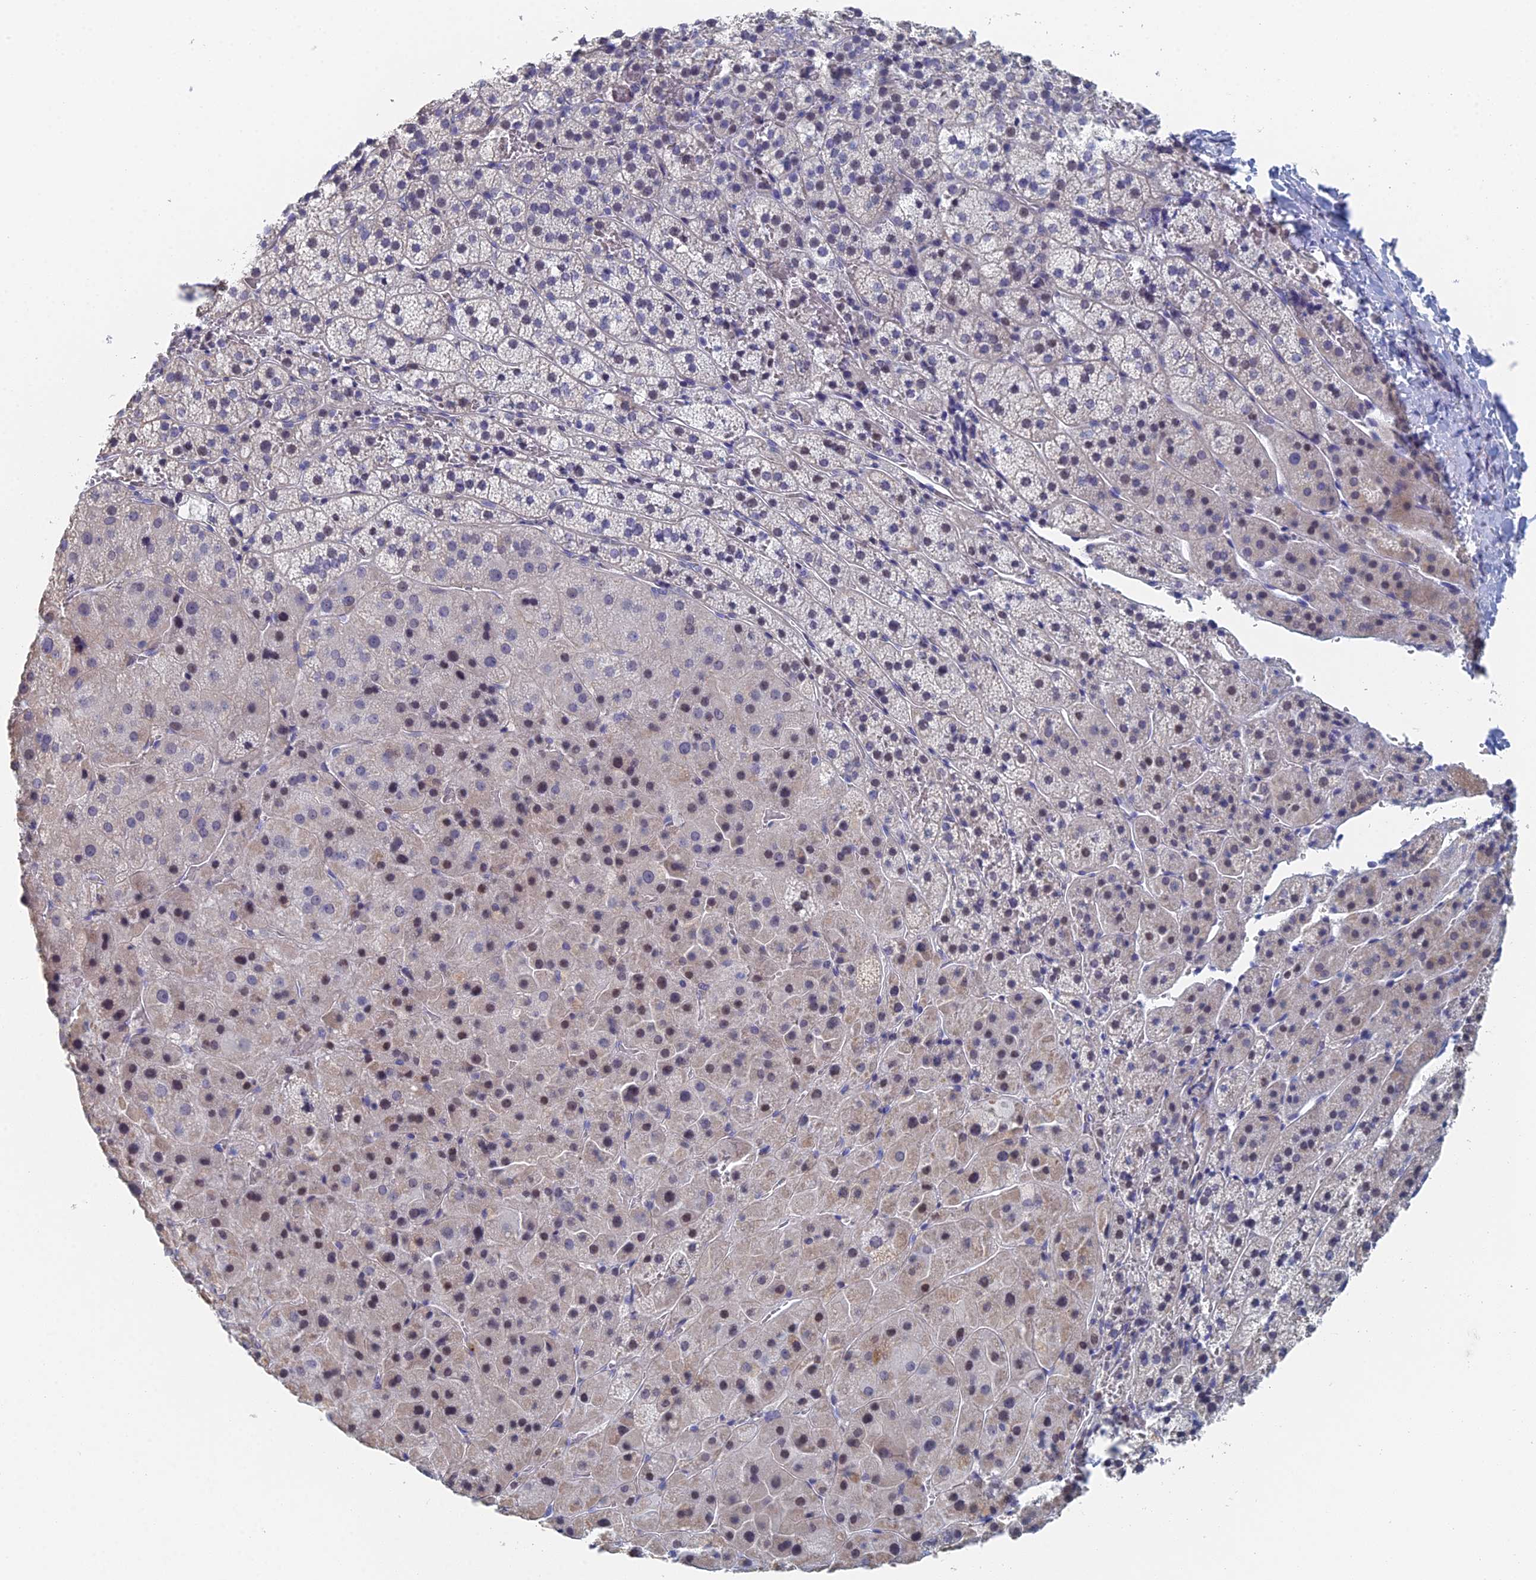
{"staining": {"intensity": "moderate", "quantity": "<25%", "location": "nuclear"}, "tissue": "adrenal gland", "cell_type": "Glandular cells", "image_type": "normal", "snomed": [{"axis": "morphology", "description": "Normal tissue, NOS"}, {"axis": "topography", "description": "Adrenal gland"}], "caption": "Adrenal gland stained with immunohistochemistry (IHC) displays moderate nuclear expression in approximately <25% of glandular cells.", "gene": "GMNC", "patient": {"sex": "female", "age": 44}}